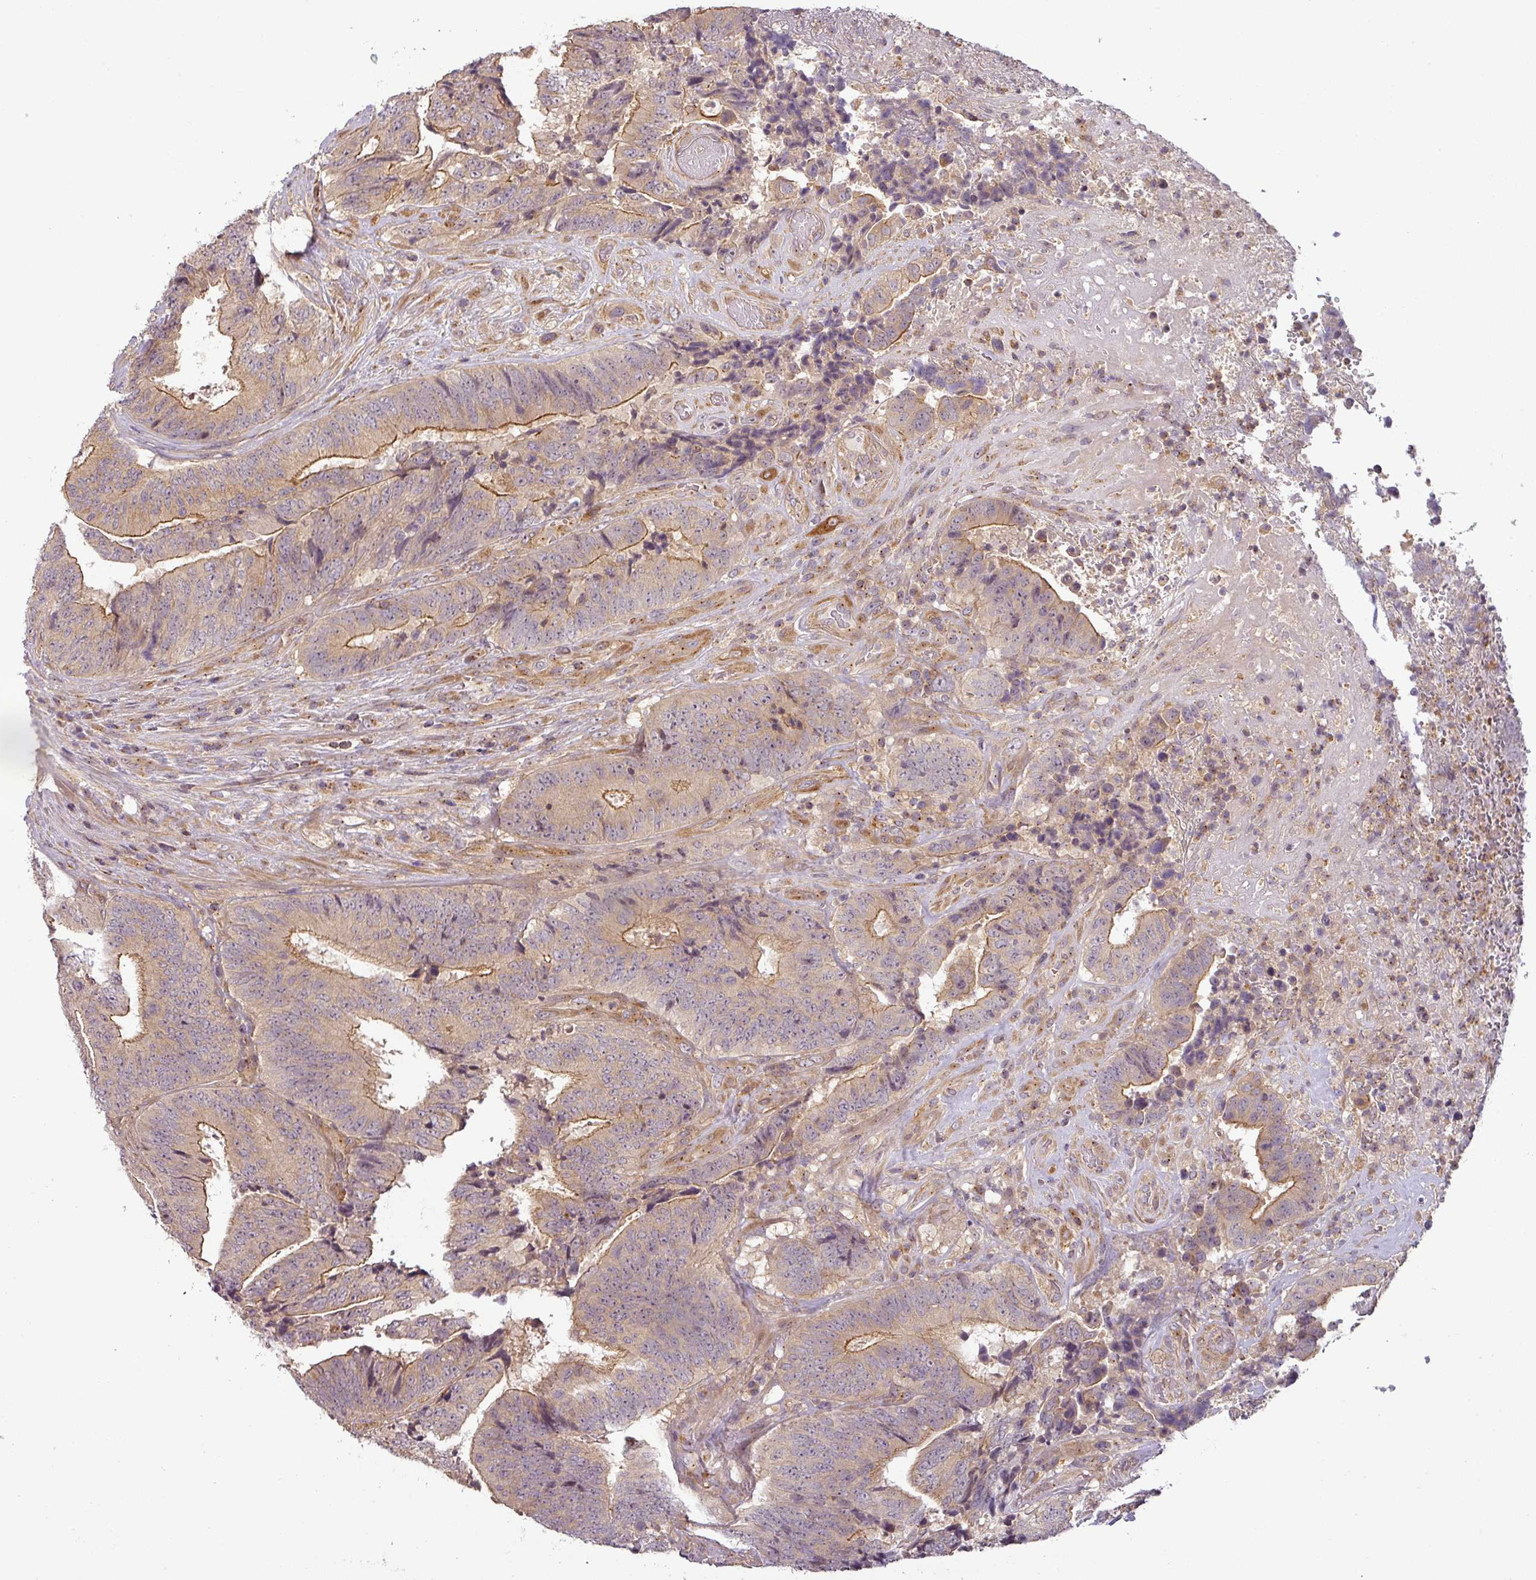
{"staining": {"intensity": "moderate", "quantity": "25%-75%", "location": "cytoplasmic/membranous"}, "tissue": "colorectal cancer", "cell_type": "Tumor cells", "image_type": "cancer", "snomed": [{"axis": "morphology", "description": "Adenocarcinoma, NOS"}, {"axis": "topography", "description": "Rectum"}], "caption": "This micrograph displays immunohistochemistry (IHC) staining of adenocarcinoma (colorectal), with medium moderate cytoplasmic/membranous staining in approximately 25%-75% of tumor cells.", "gene": "NIN", "patient": {"sex": "male", "age": 72}}